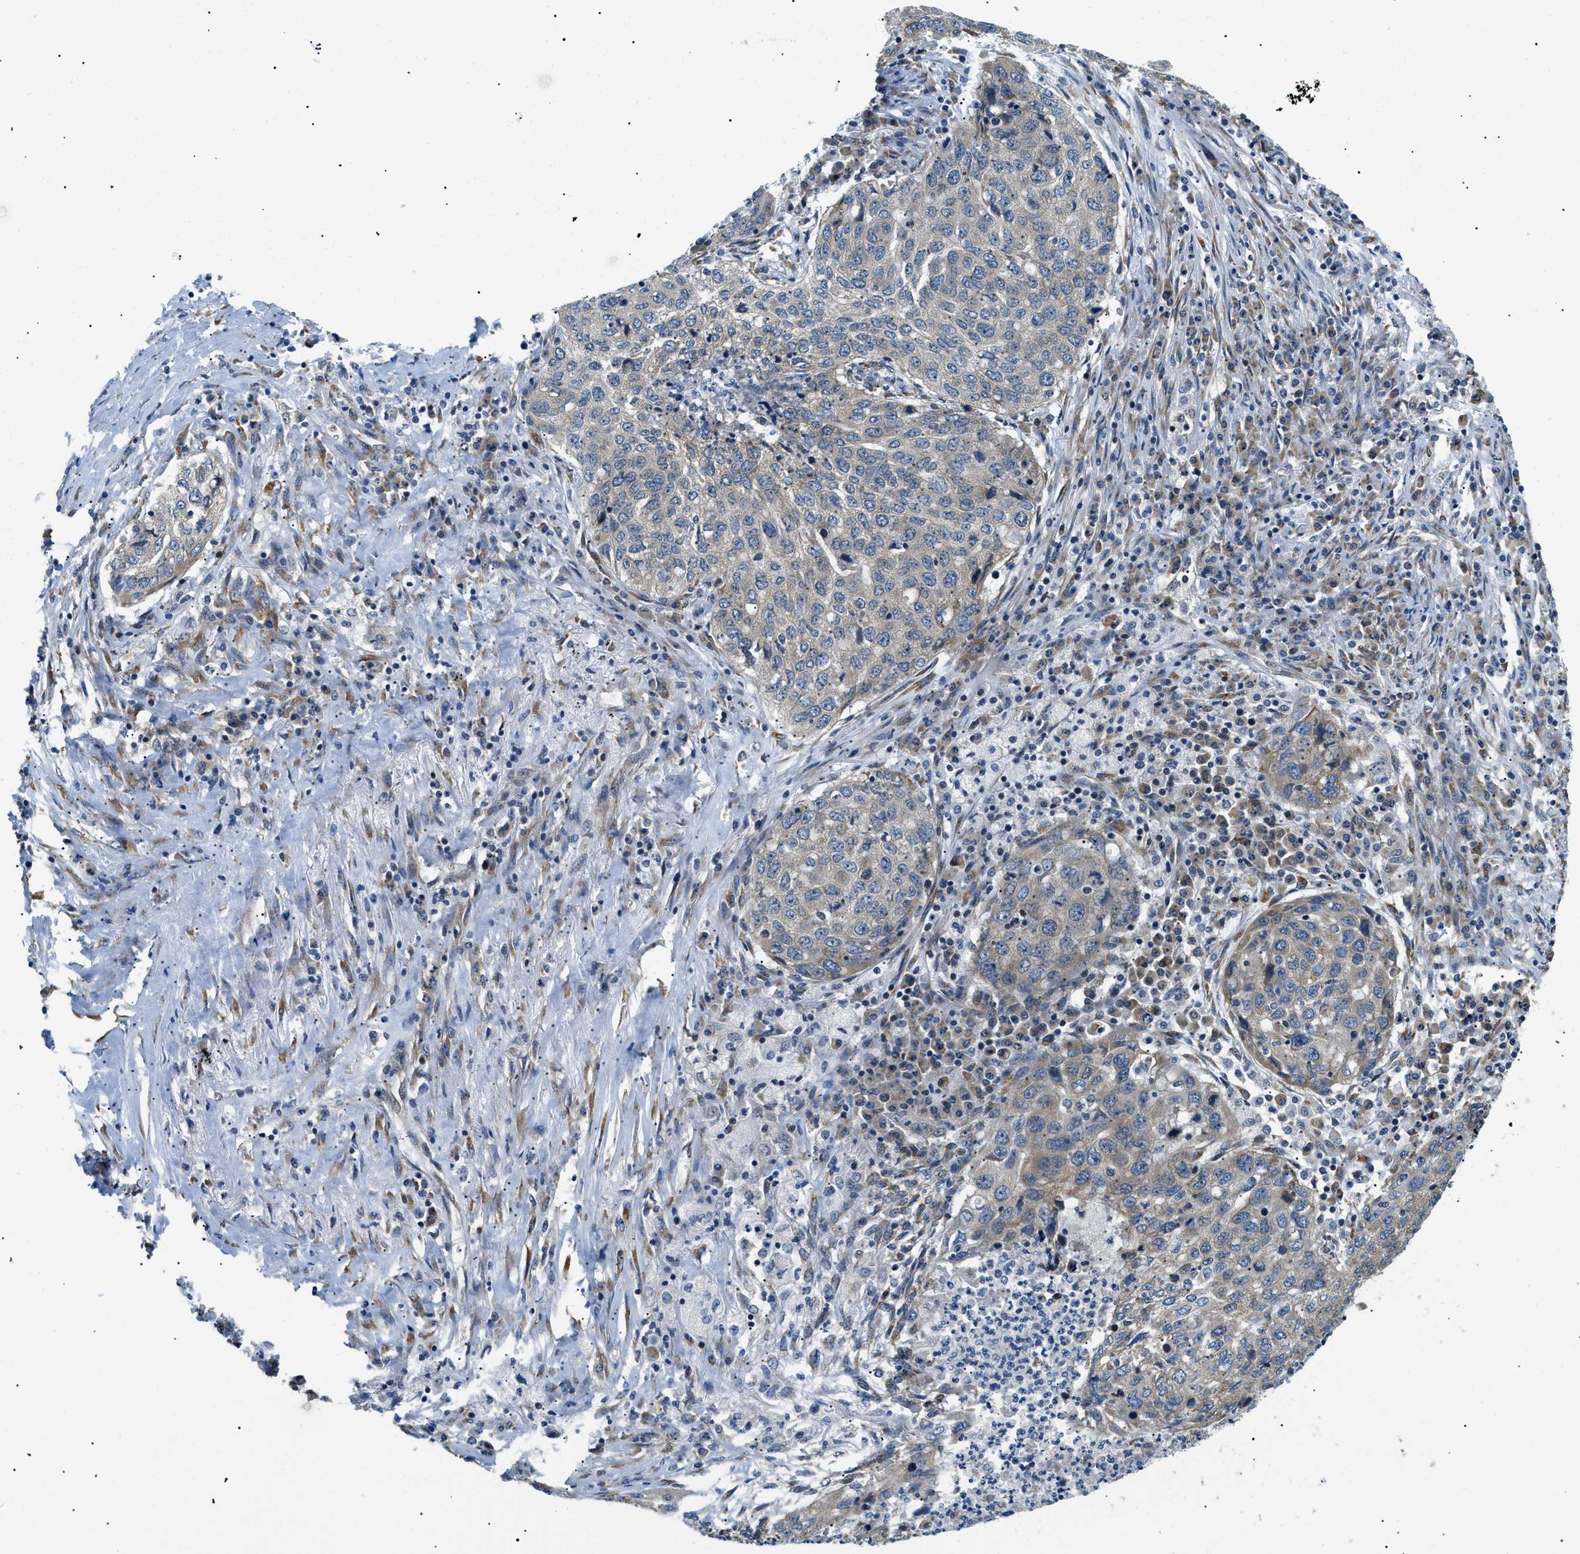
{"staining": {"intensity": "weak", "quantity": ">75%", "location": "cytoplasmic/membranous"}, "tissue": "lung cancer", "cell_type": "Tumor cells", "image_type": "cancer", "snomed": [{"axis": "morphology", "description": "Squamous cell carcinoma, NOS"}, {"axis": "topography", "description": "Lung"}], "caption": "Lung cancer (squamous cell carcinoma) tissue displays weak cytoplasmic/membranous expression in about >75% of tumor cells Immunohistochemistry (ihc) stains the protein in brown and the nuclei are stained blue.", "gene": "CWC25", "patient": {"sex": "female", "age": 63}}